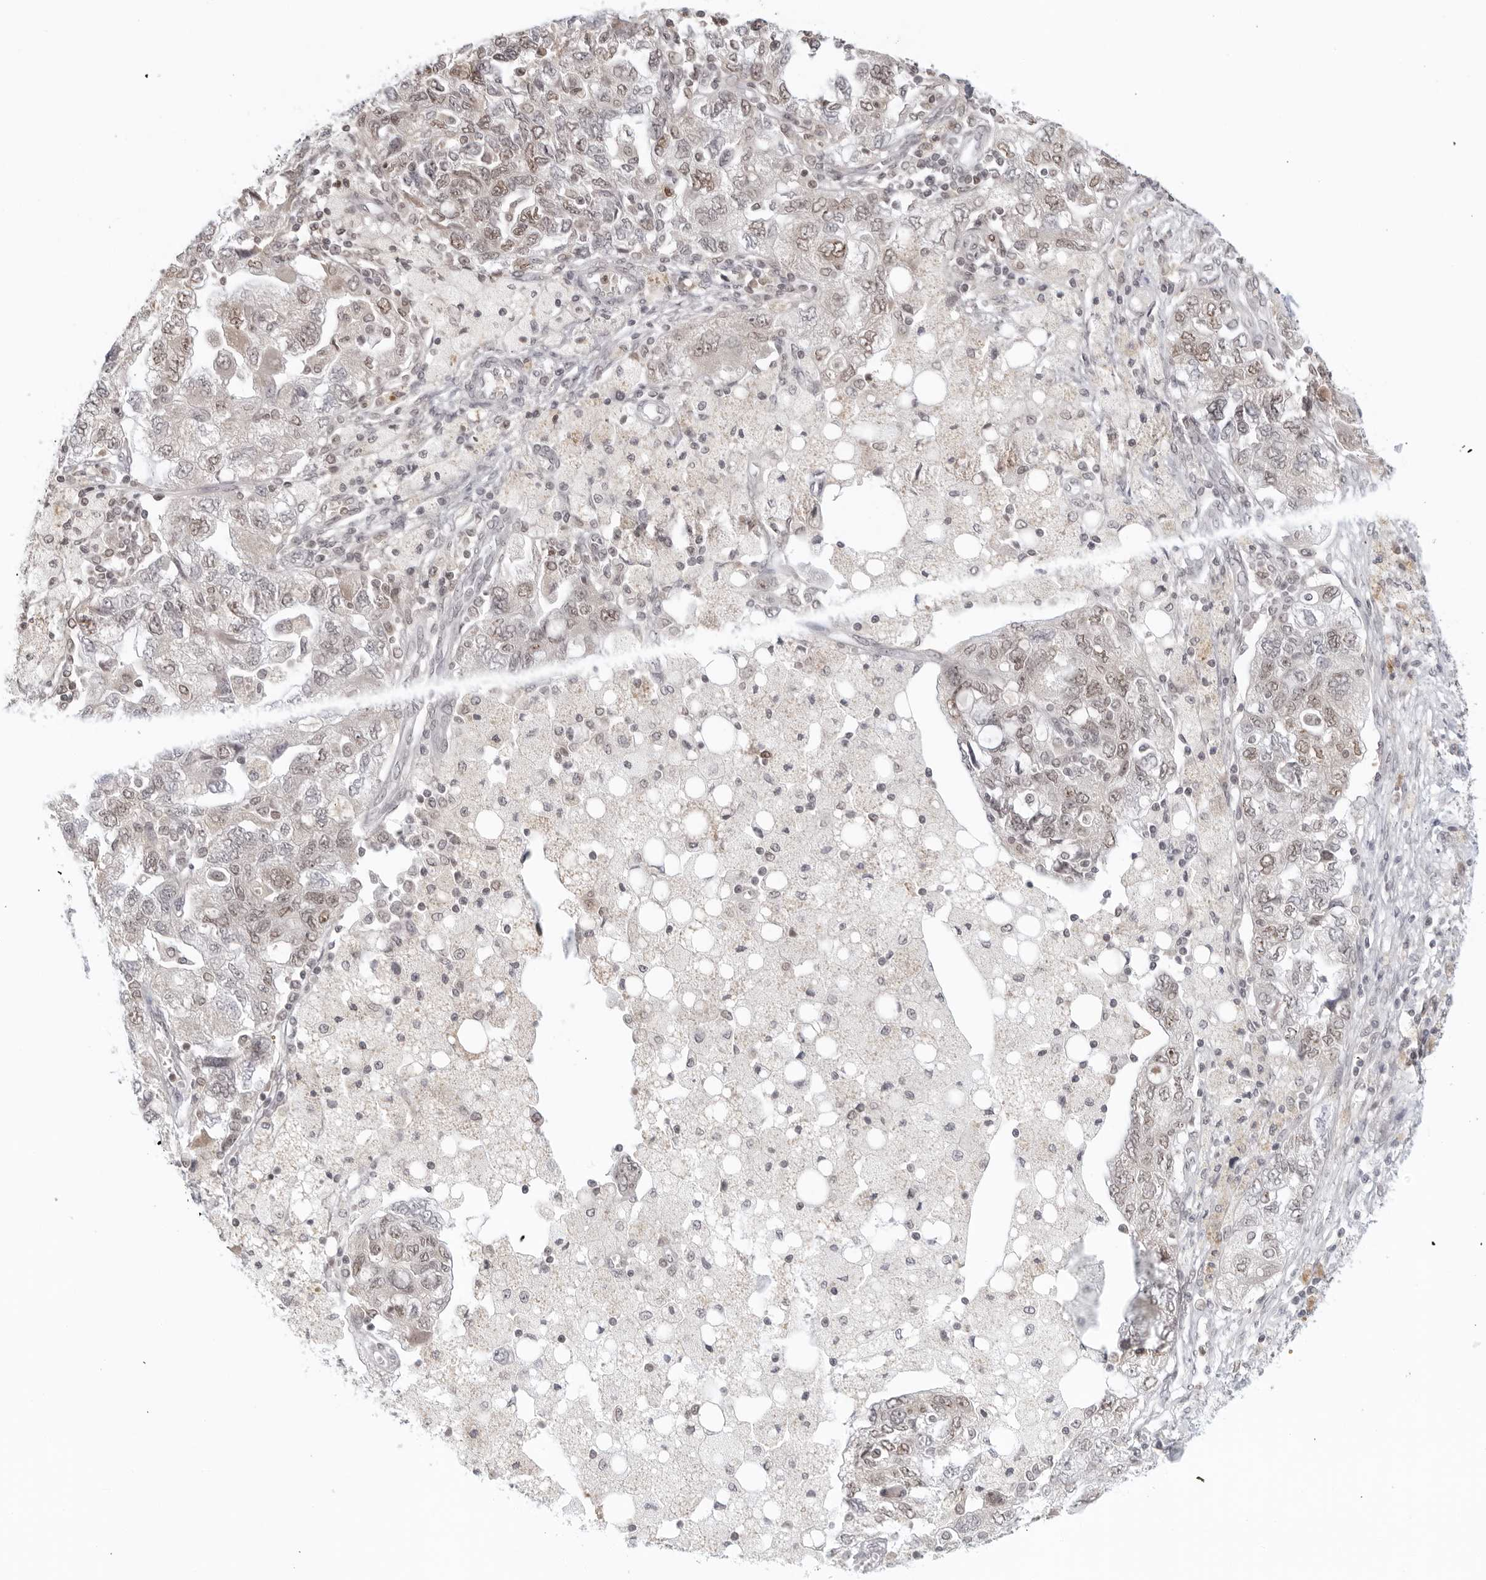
{"staining": {"intensity": "weak", "quantity": "<25%", "location": "nuclear"}, "tissue": "ovarian cancer", "cell_type": "Tumor cells", "image_type": "cancer", "snomed": [{"axis": "morphology", "description": "Carcinoma, NOS"}, {"axis": "morphology", "description": "Cystadenocarcinoma, serous, NOS"}, {"axis": "topography", "description": "Ovary"}], "caption": "Tumor cells show no significant protein staining in serous cystadenocarcinoma (ovarian). (DAB immunohistochemistry with hematoxylin counter stain).", "gene": "RAB11FIP3", "patient": {"sex": "female", "age": 69}}